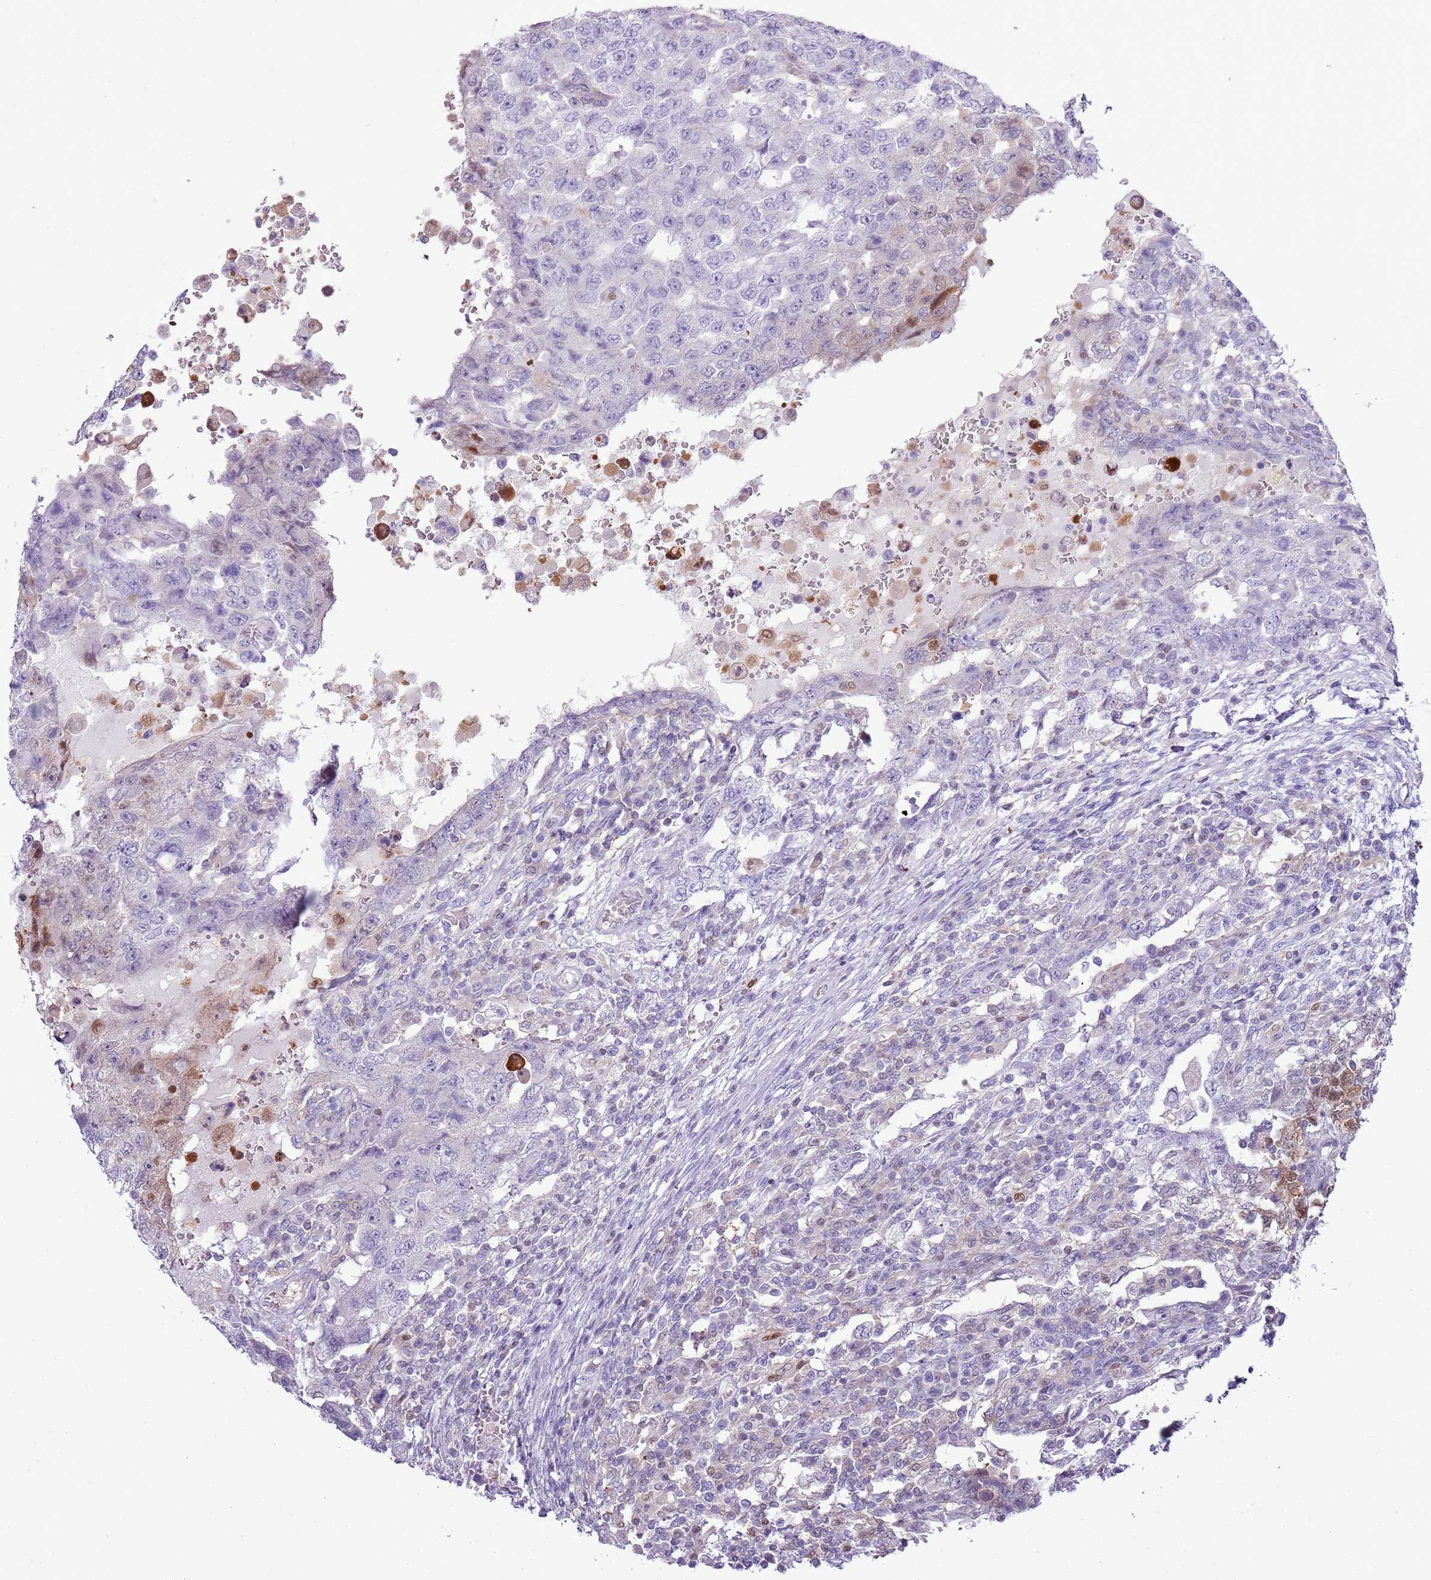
{"staining": {"intensity": "moderate", "quantity": "<25%", "location": "cytoplasmic/membranous,nuclear"}, "tissue": "testis cancer", "cell_type": "Tumor cells", "image_type": "cancer", "snomed": [{"axis": "morphology", "description": "Carcinoma, Embryonal, NOS"}, {"axis": "topography", "description": "Testis"}], "caption": "A histopathology image of human testis cancer (embryonal carcinoma) stained for a protein reveals moderate cytoplasmic/membranous and nuclear brown staining in tumor cells. Nuclei are stained in blue.", "gene": "NBPF6", "patient": {"sex": "male", "age": 26}}